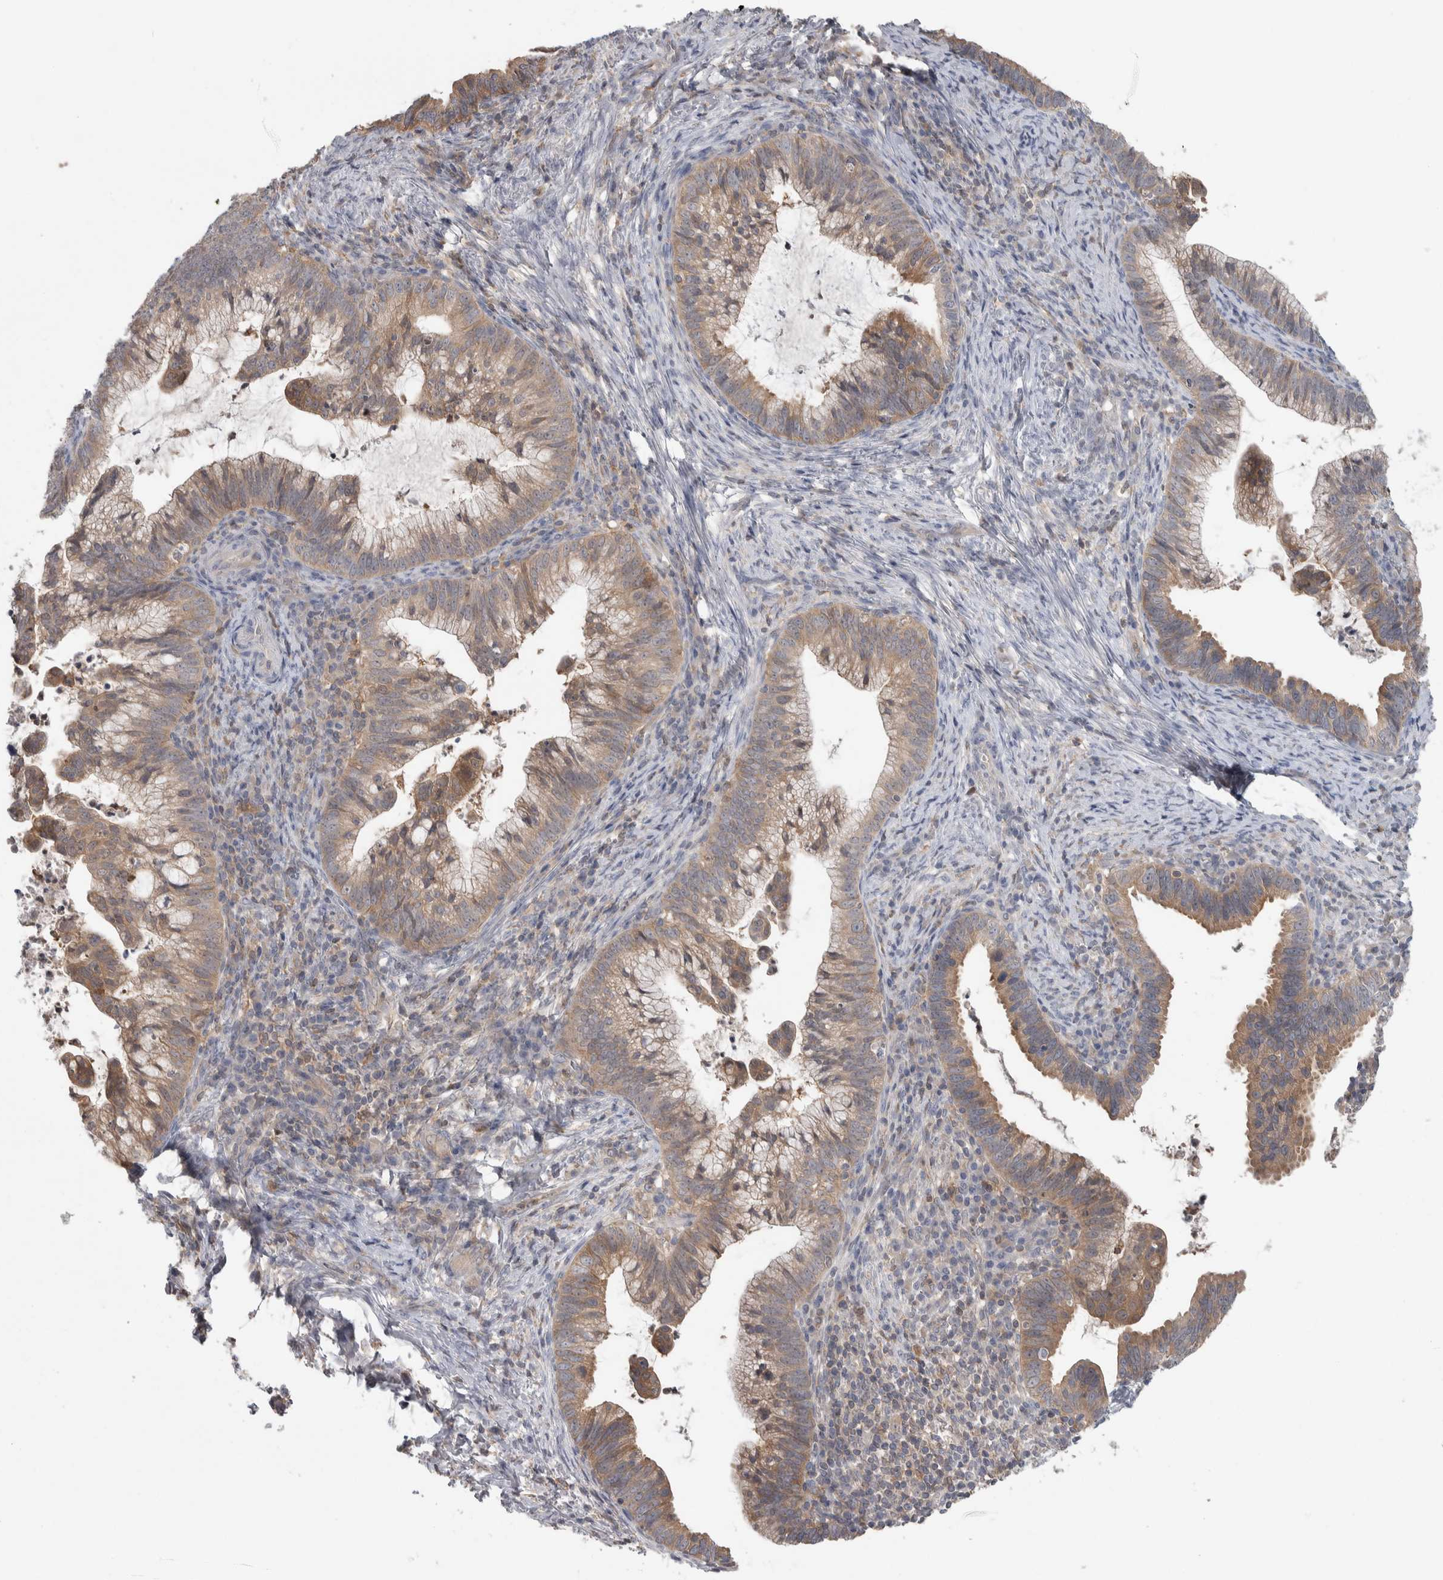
{"staining": {"intensity": "weak", "quantity": ">75%", "location": "cytoplasmic/membranous"}, "tissue": "cervical cancer", "cell_type": "Tumor cells", "image_type": "cancer", "snomed": [{"axis": "morphology", "description": "Adenocarcinoma, NOS"}, {"axis": "topography", "description": "Cervix"}], "caption": "Brown immunohistochemical staining in human adenocarcinoma (cervical) exhibits weak cytoplasmic/membranous staining in about >75% of tumor cells.", "gene": "HTATIP2", "patient": {"sex": "female", "age": 36}}